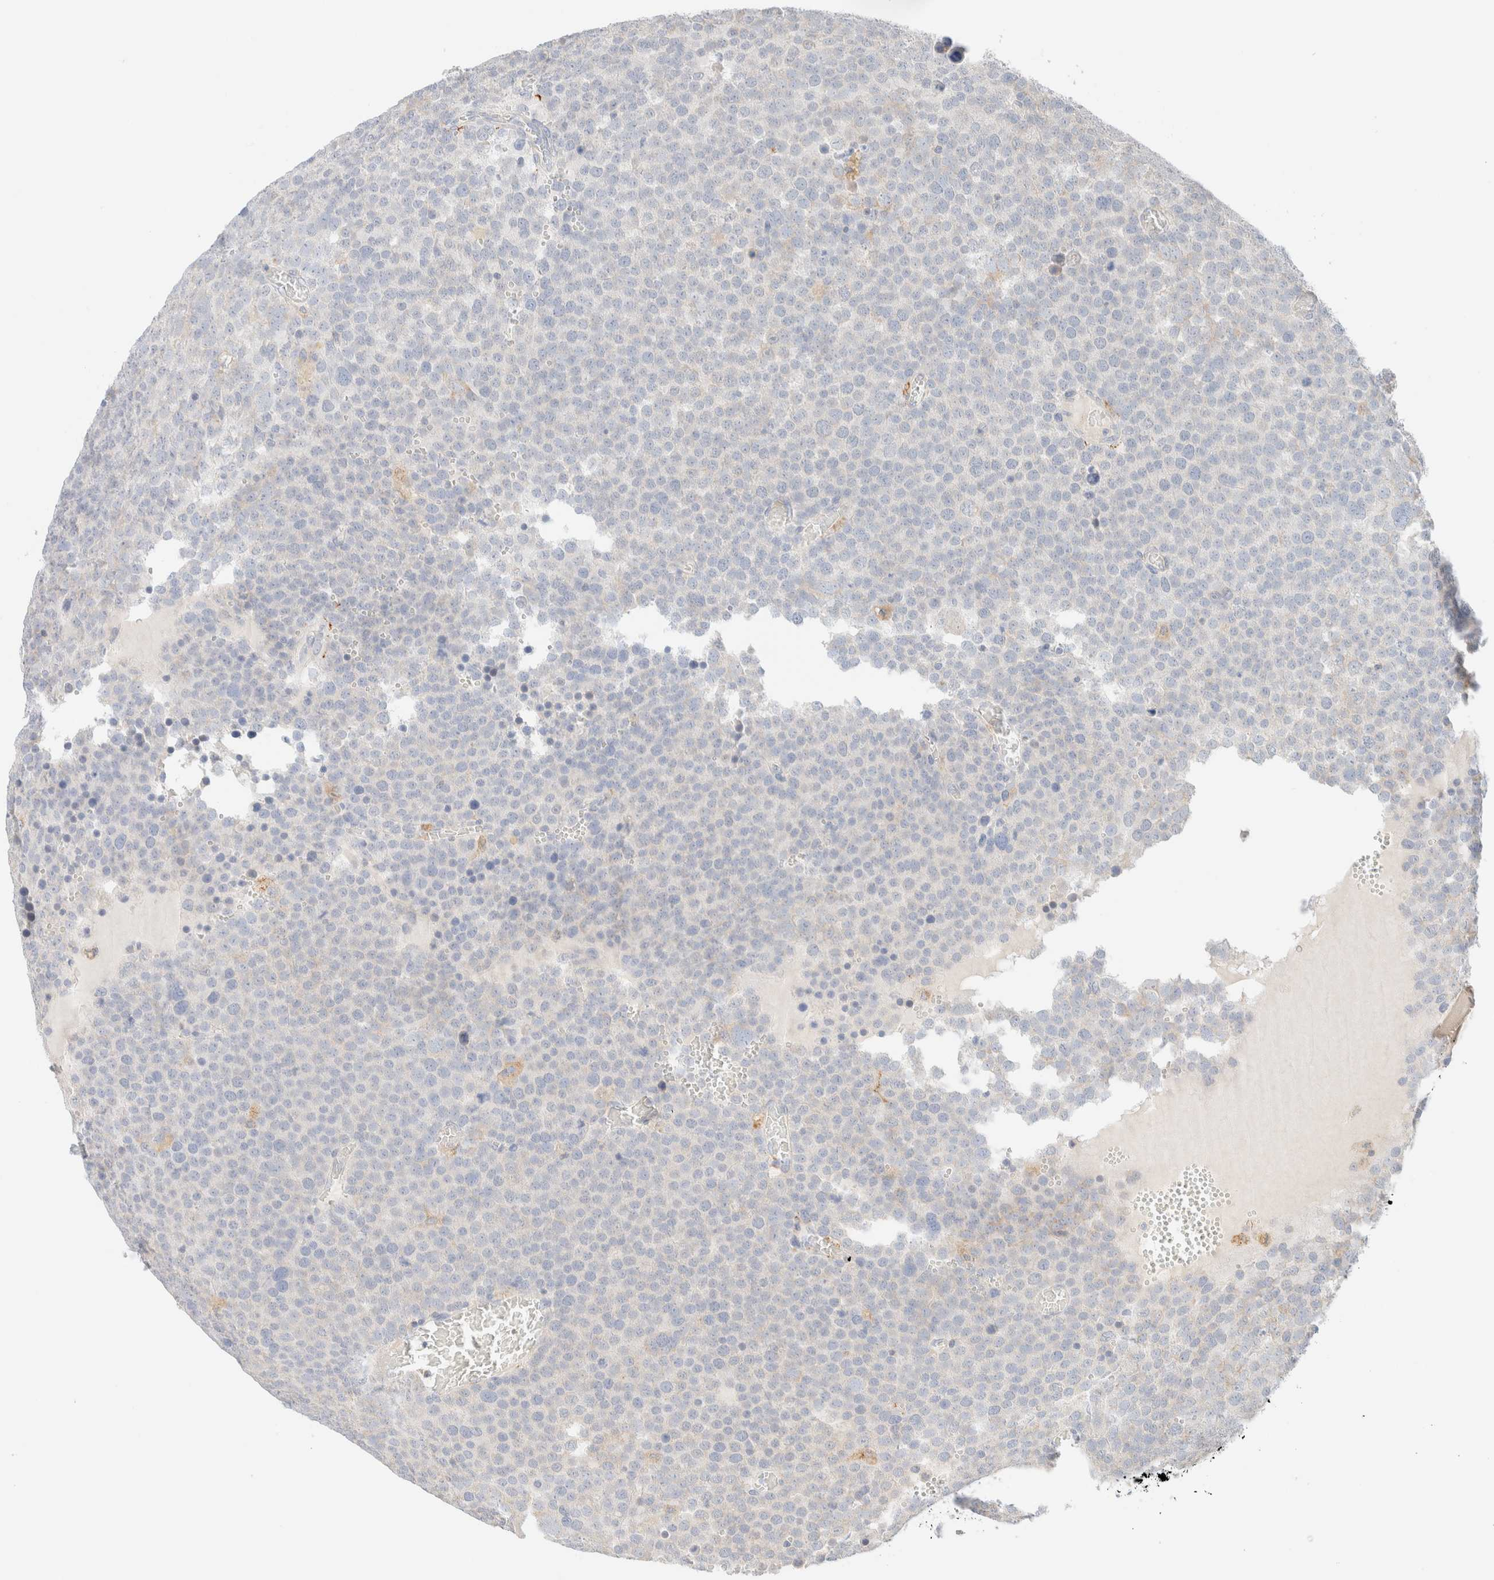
{"staining": {"intensity": "negative", "quantity": "none", "location": "none"}, "tissue": "testis cancer", "cell_type": "Tumor cells", "image_type": "cancer", "snomed": [{"axis": "morphology", "description": "Seminoma, NOS"}, {"axis": "topography", "description": "Testis"}], "caption": "An IHC micrograph of testis cancer (seminoma) is shown. There is no staining in tumor cells of testis cancer (seminoma).", "gene": "SARM1", "patient": {"sex": "male", "age": 71}}